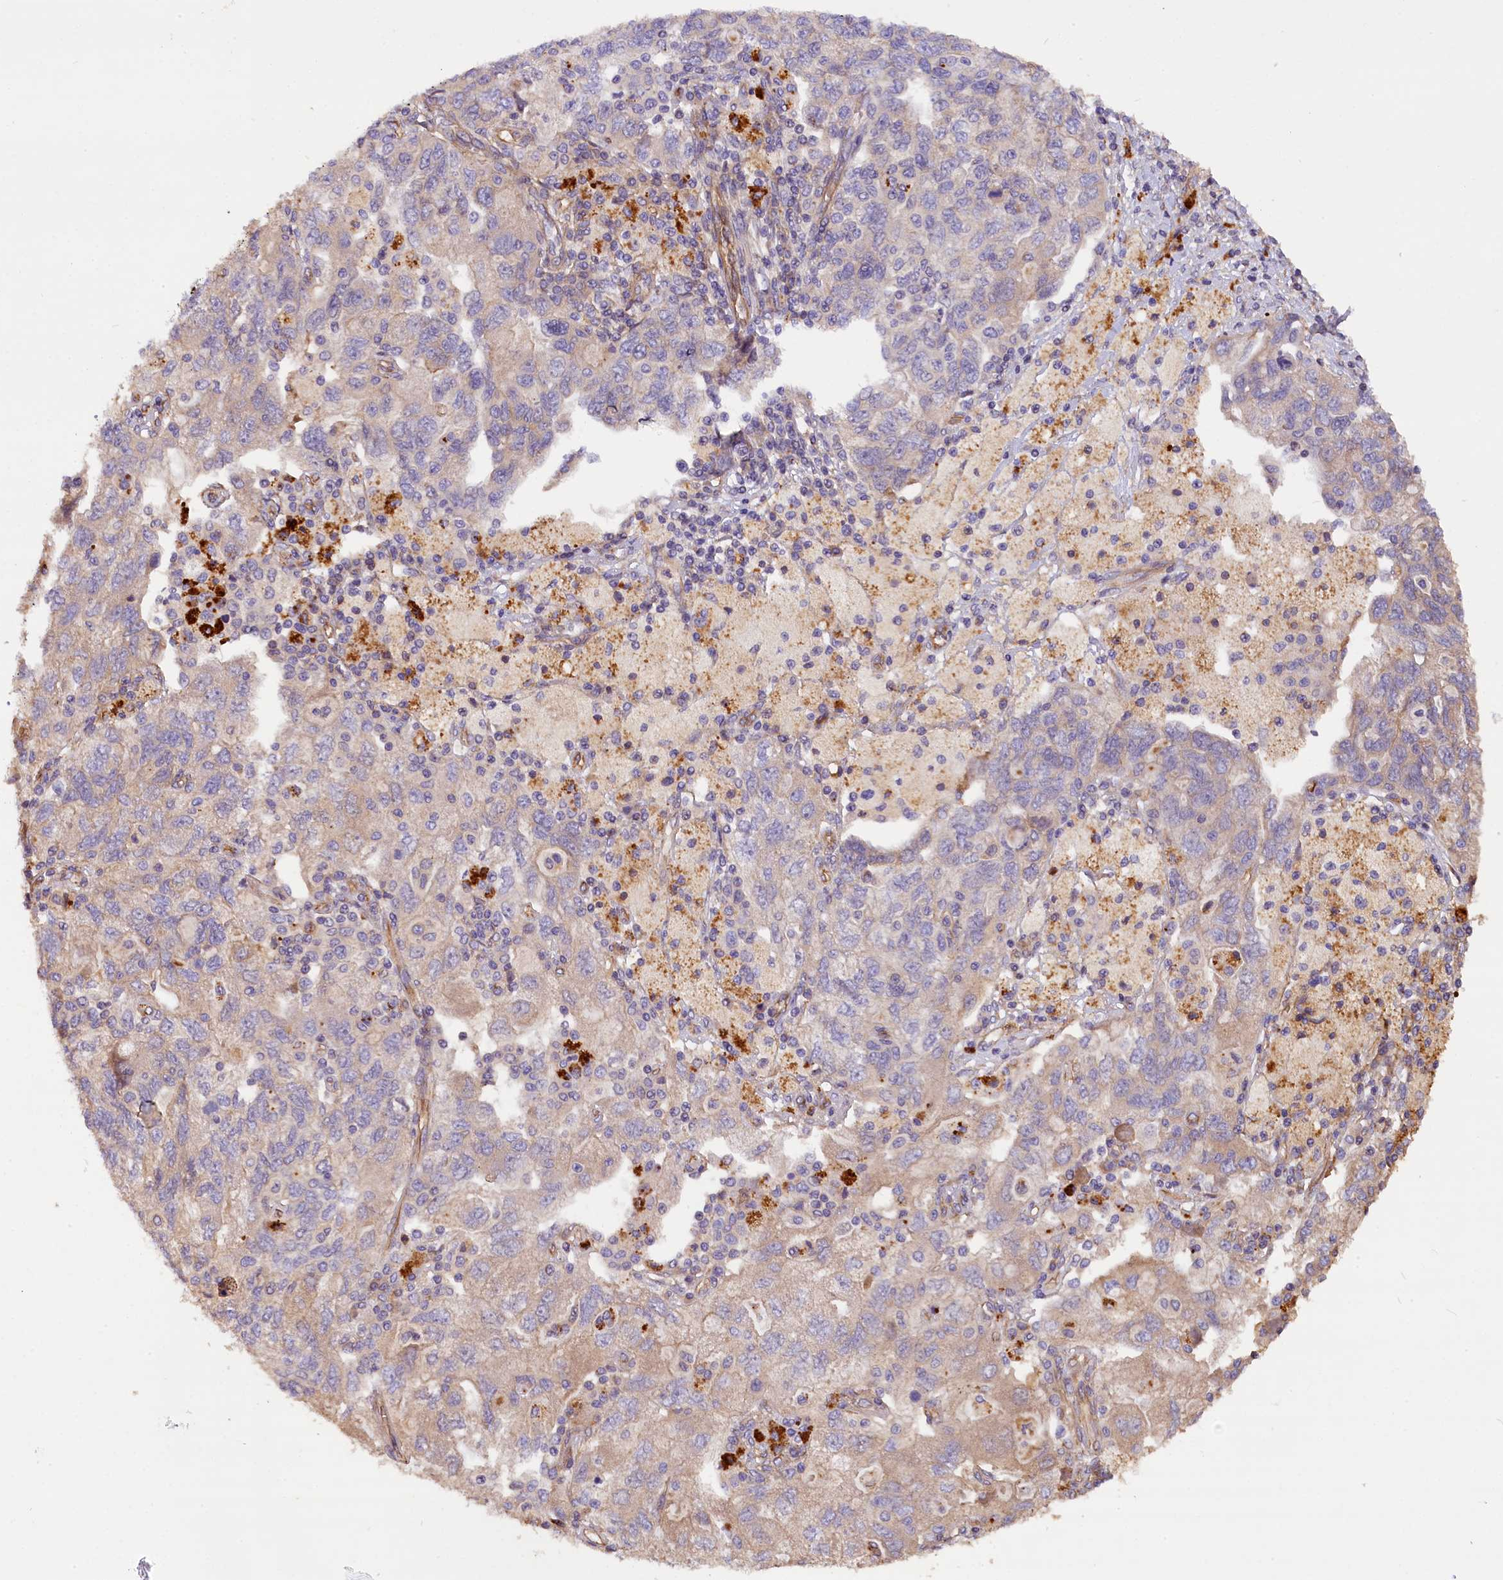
{"staining": {"intensity": "weak", "quantity": "<25%", "location": "cytoplasmic/membranous"}, "tissue": "ovarian cancer", "cell_type": "Tumor cells", "image_type": "cancer", "snomed": [{"axis": "morphology", "description": "Carcinoma, NOS"}, {"axis": "morphology", "description": "Cystadenocarcinoma, serous, NOS"}, {"axis": "topography", "description": "Ovary"}], "caption": "High power microscopy image of an immunohistochemistry image of serous cystadenocarcinoma (ovarian), revealing no significant positivity in tumor cells. (Immunohistochemistry (ihc), brightfield microscopy, high magnification).", "gene": "ERMARD", "patient": {"sex": "female", "age": 69}}